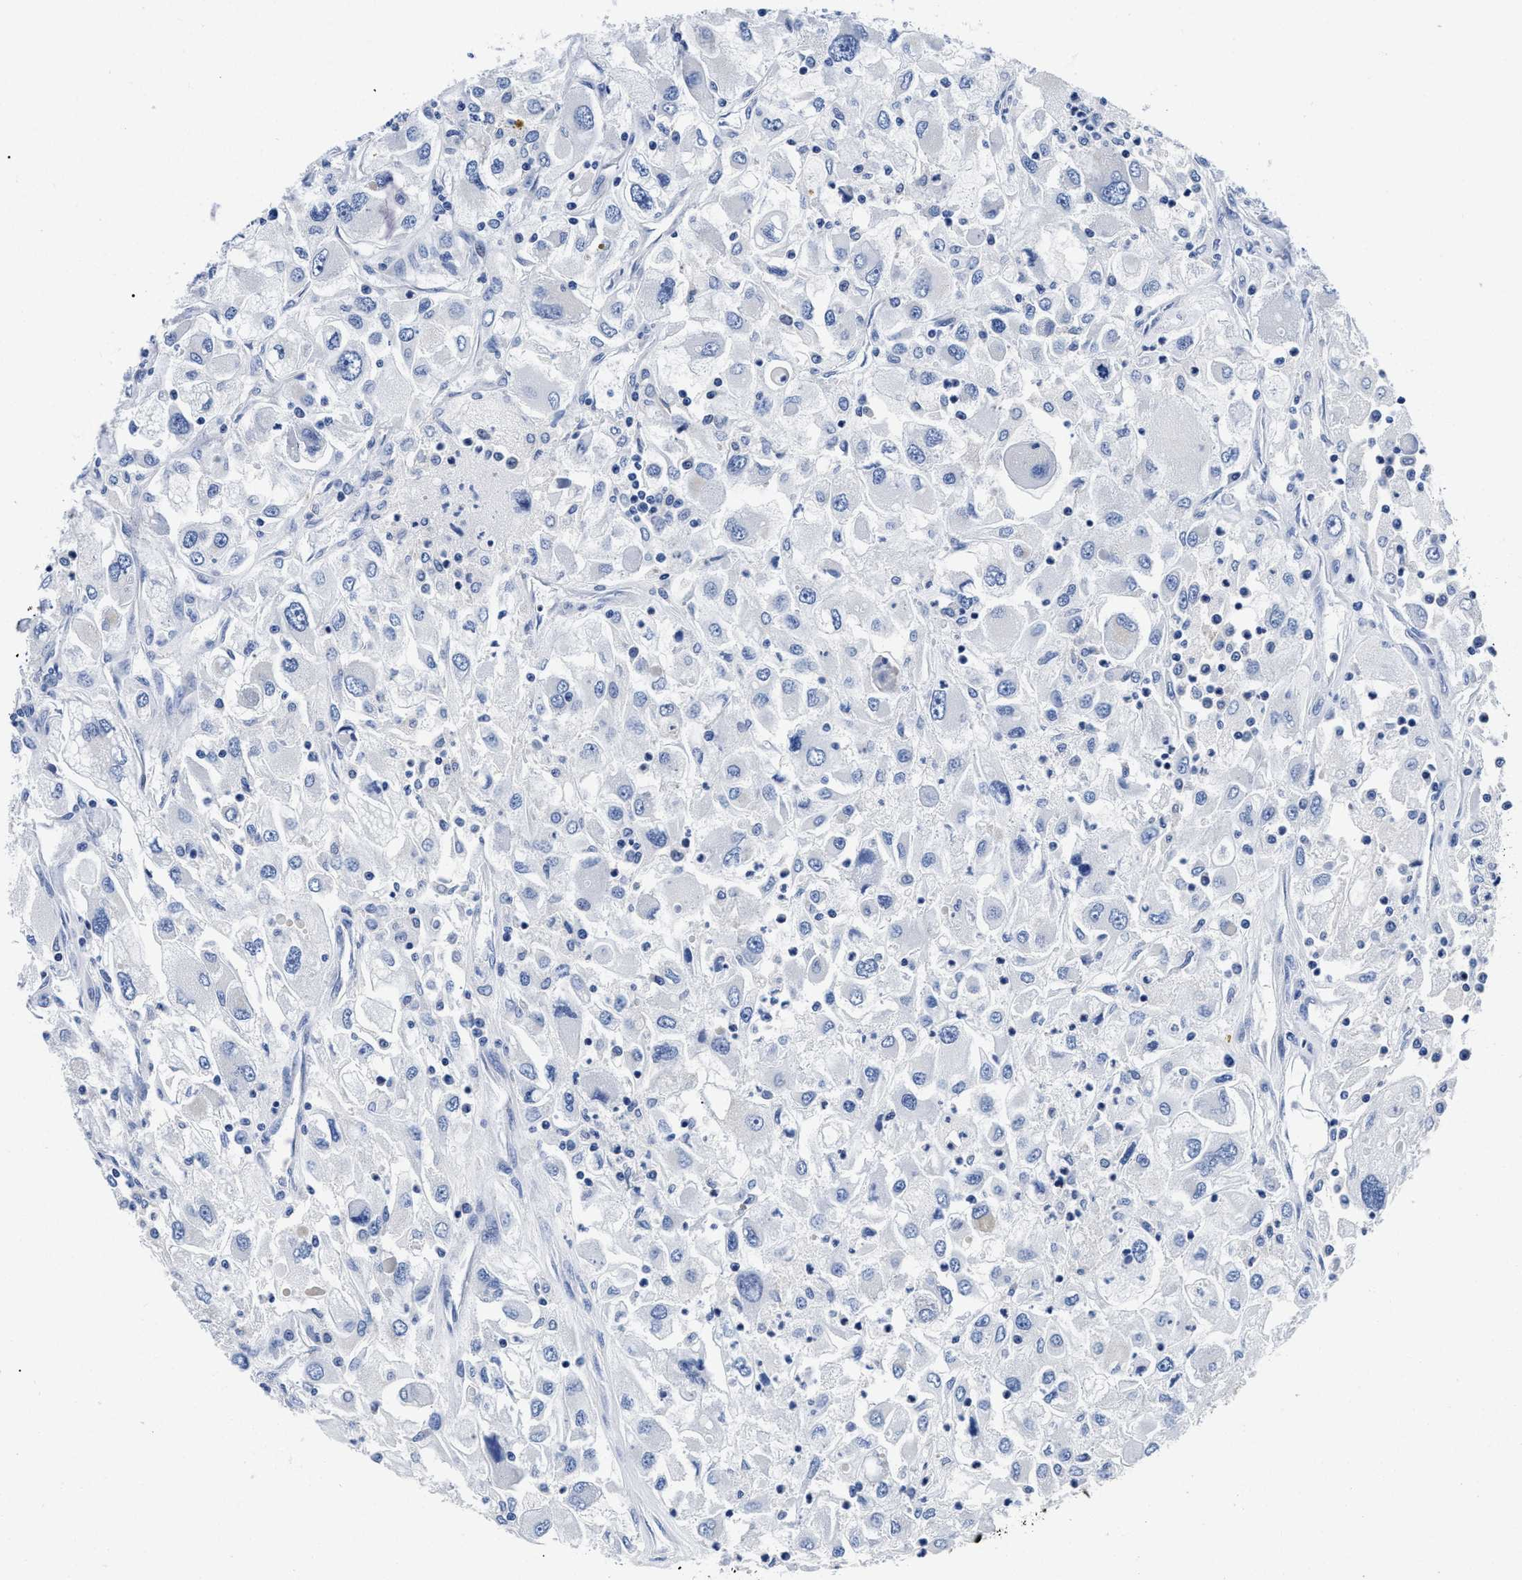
{"staining": {"intensity": "negative", "quantity": "none", "location": "none"}, "tissue": "renal cancer", "cell_type": "Tumor cells", "image_type": "cancer", "snomed": [{"axis": "morphology", "description": "Adenocarcinoma, NOS"}, {"axis": "topography", "description": "Kidney"}], "caption": "High magnification brightfield microscopy of adenocarcinoma (renal) stained with DAB (3,3'-diaminobenzidine) (brown) and counterstained with hematoxylin (blue): tumor cells show no significant expression.", "gene": "SLC35F1", "patient": {"sex": "female", "age": 52}}